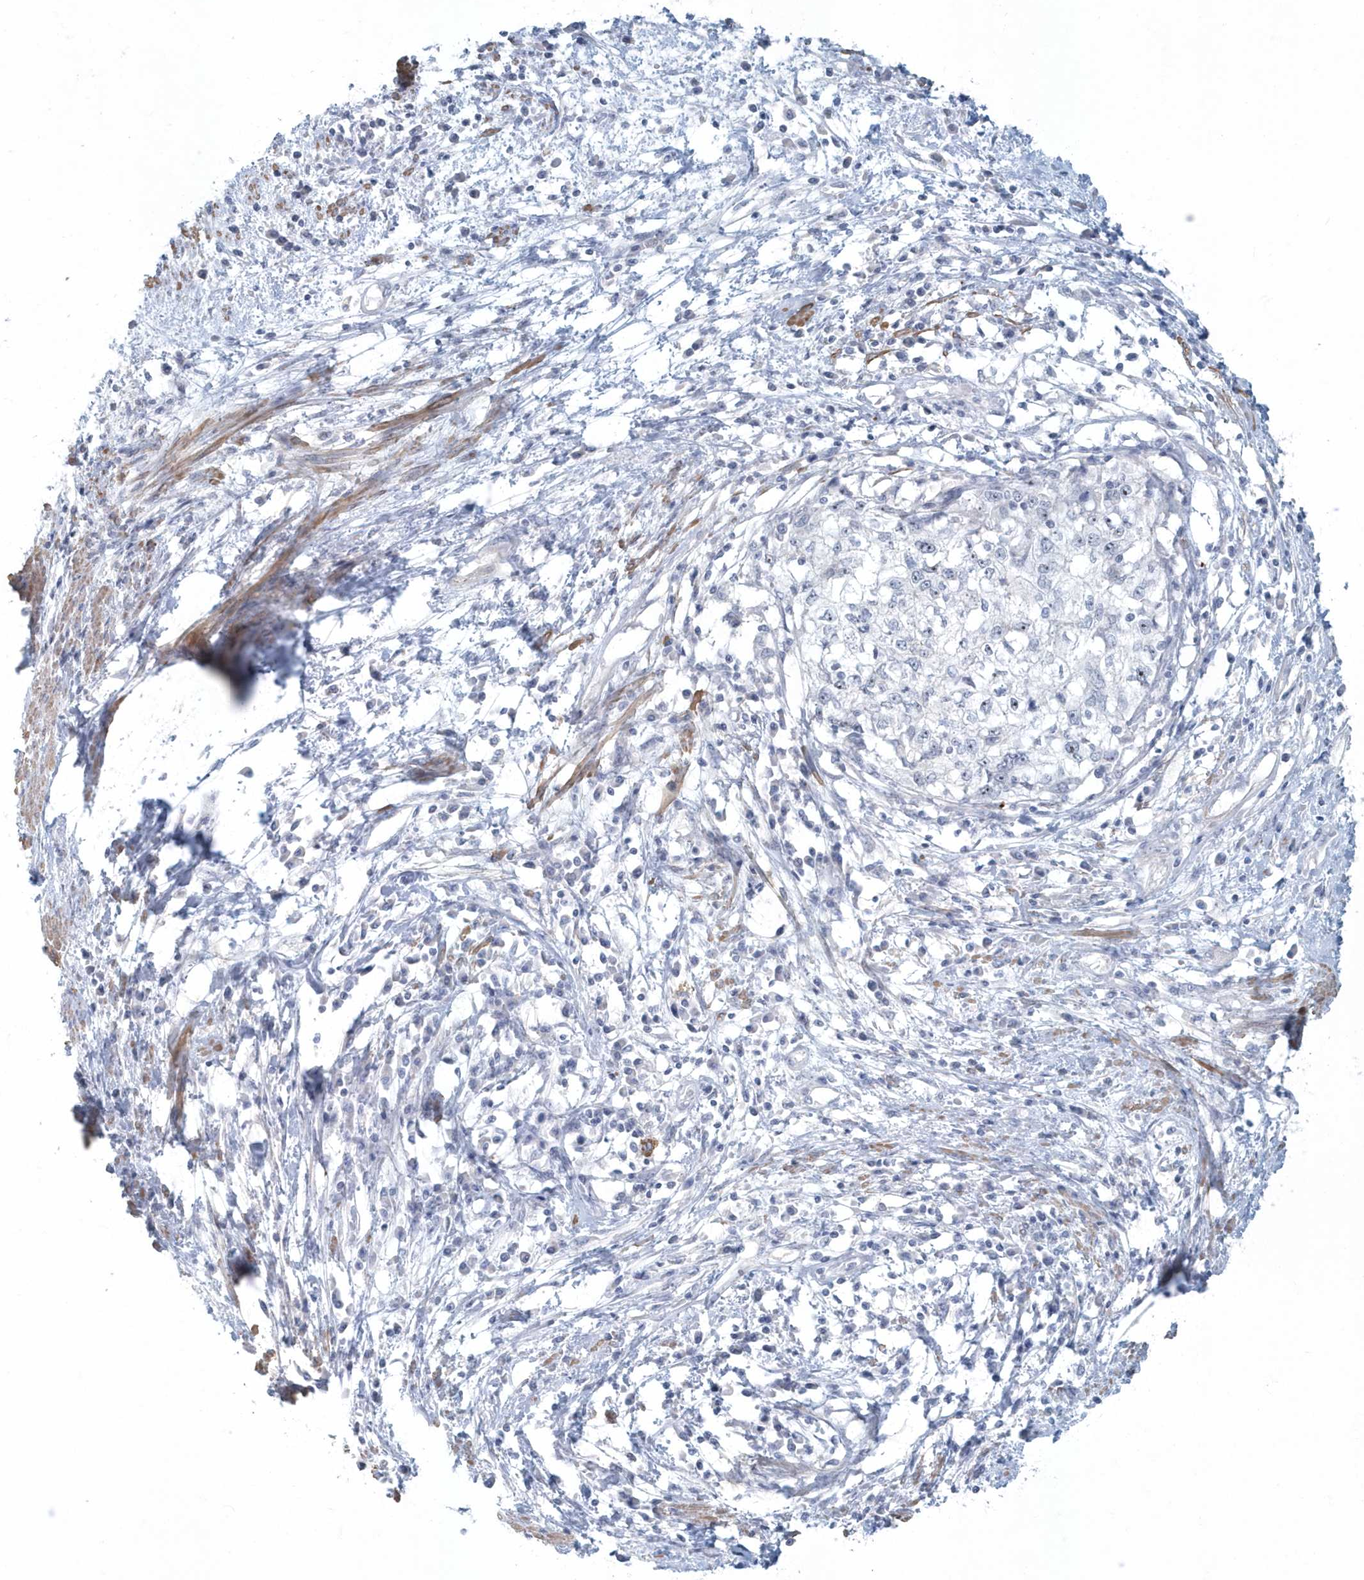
{"staining": {"intensity": "negative", "quantity": "none", "location": "none"}, "tissue": "cervical cancer", "cell_type": "Tumor cells", "image_type": "cancer", "snomed": [{"axis": "morphology", "description": "Squamous cell carcinoma, NOS"}, {"axis": "topography", "description": "Cervix"}], "caption": "Tumor cells show no significant staining in cervical squamous cell carcinoma.", "gene": "MYOT", "patient": {"sex": "female", "age": 57}}